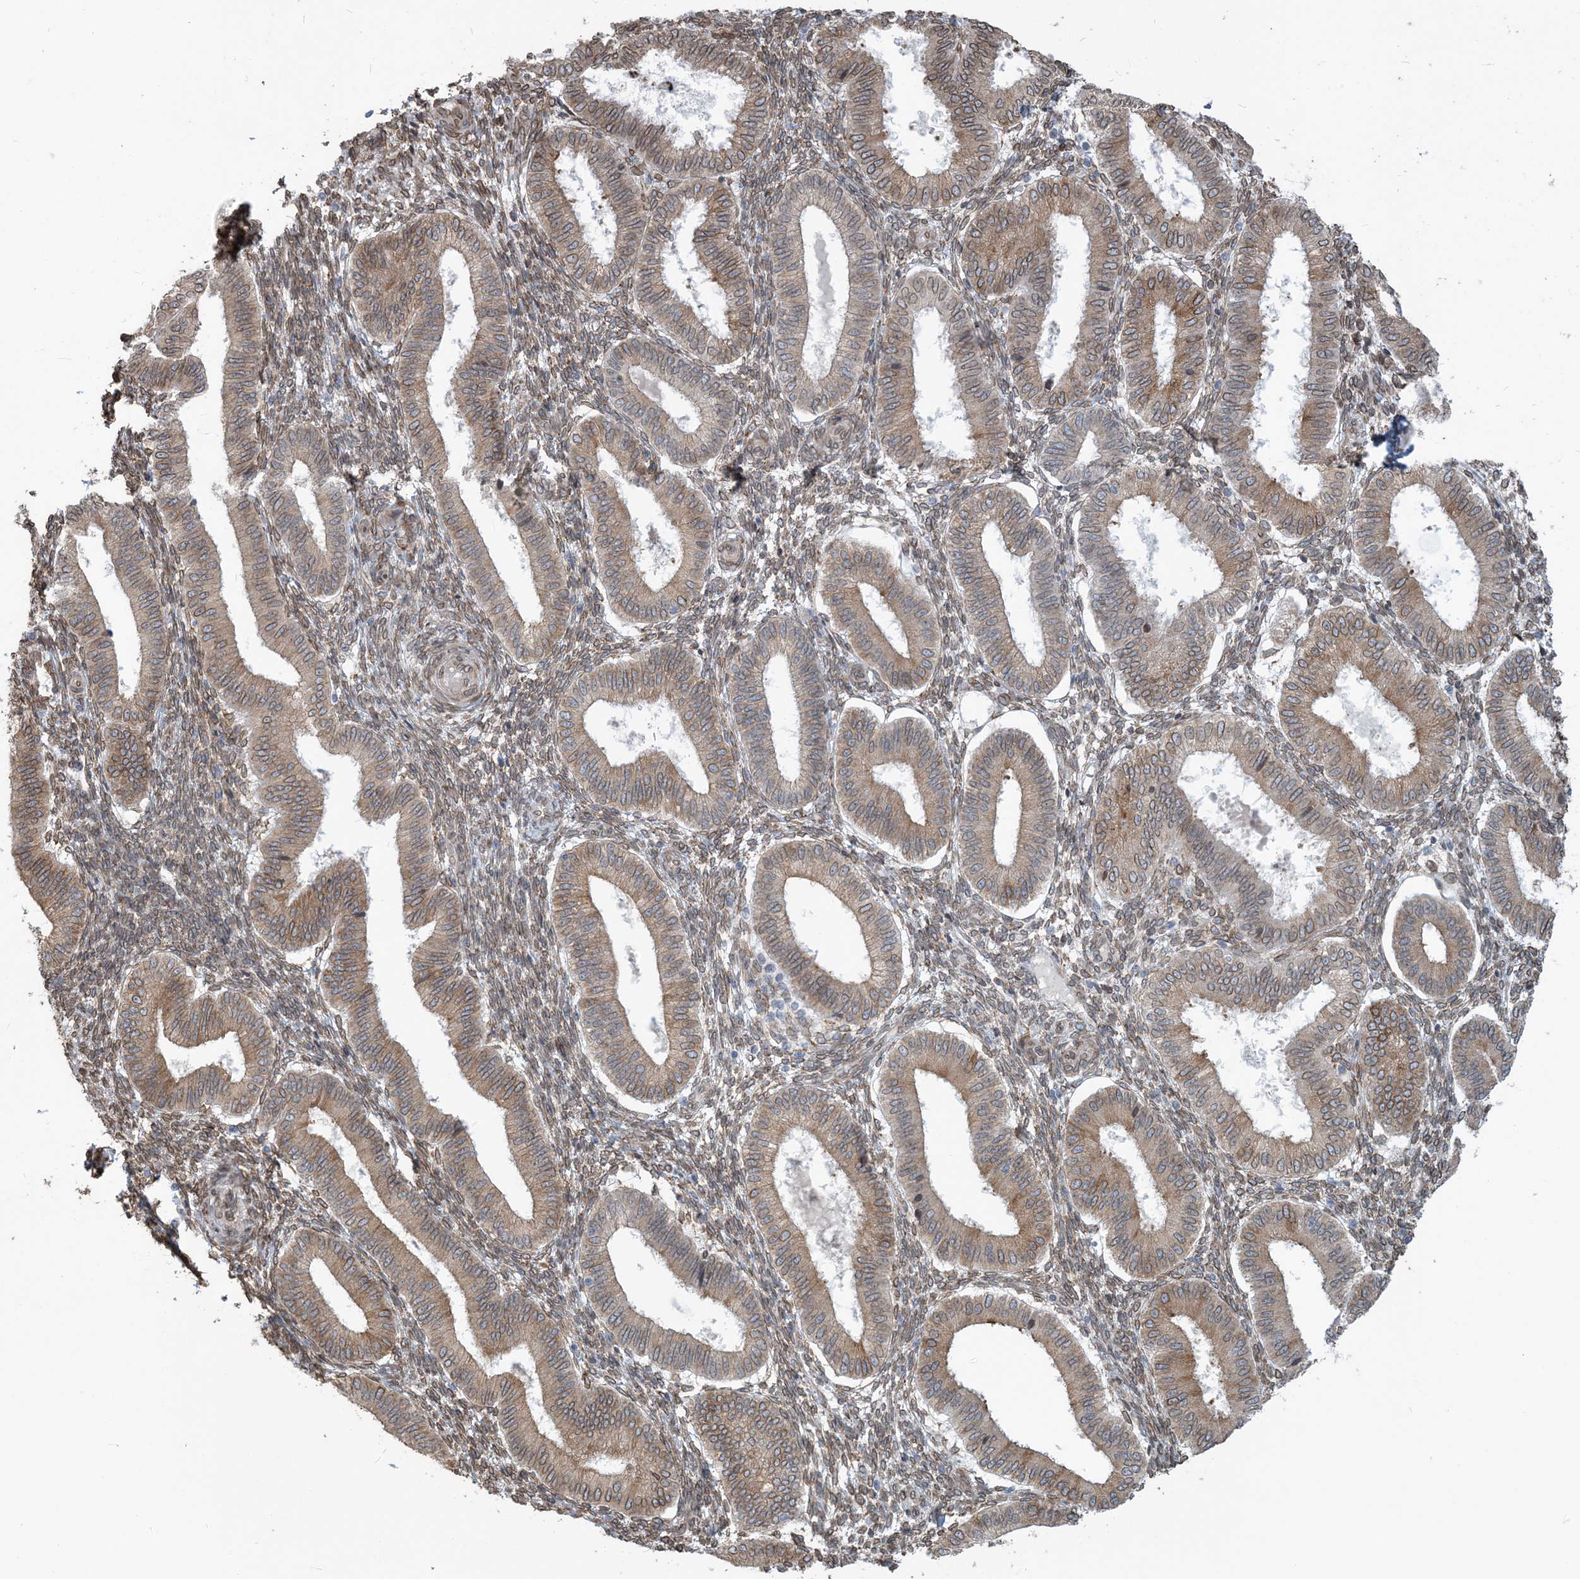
{"staining": {"intensity": "moderate", "quantity": "25%-75%", "location": "cytoplasmic/membranous,nuclear"}, "tissue": "endometrium", "cell_type": "Cells in endometrial stroma", "image_type": "normal", "snomed": [{"axis": "morphology", "description": "Normal tissue, NOS"}, {"axis": "topography", "description": "Endometrium"}], "caption": "High-magnification brightfield microscopy of unremarkable endometrium stained with DAB (brown) and counterstained with hematoxylin (blue). cells in endometrial stroma exhibit moderate cytoplasmic/membranous,nuclear positivity is seen in approximately25%-75% of cells. (DAB (3,3'-diaminobenzidine) IHC with brightfield microscopy, high magnification).", "gene": "WWP1", "patient": {"sex": "female", "age": 39}}